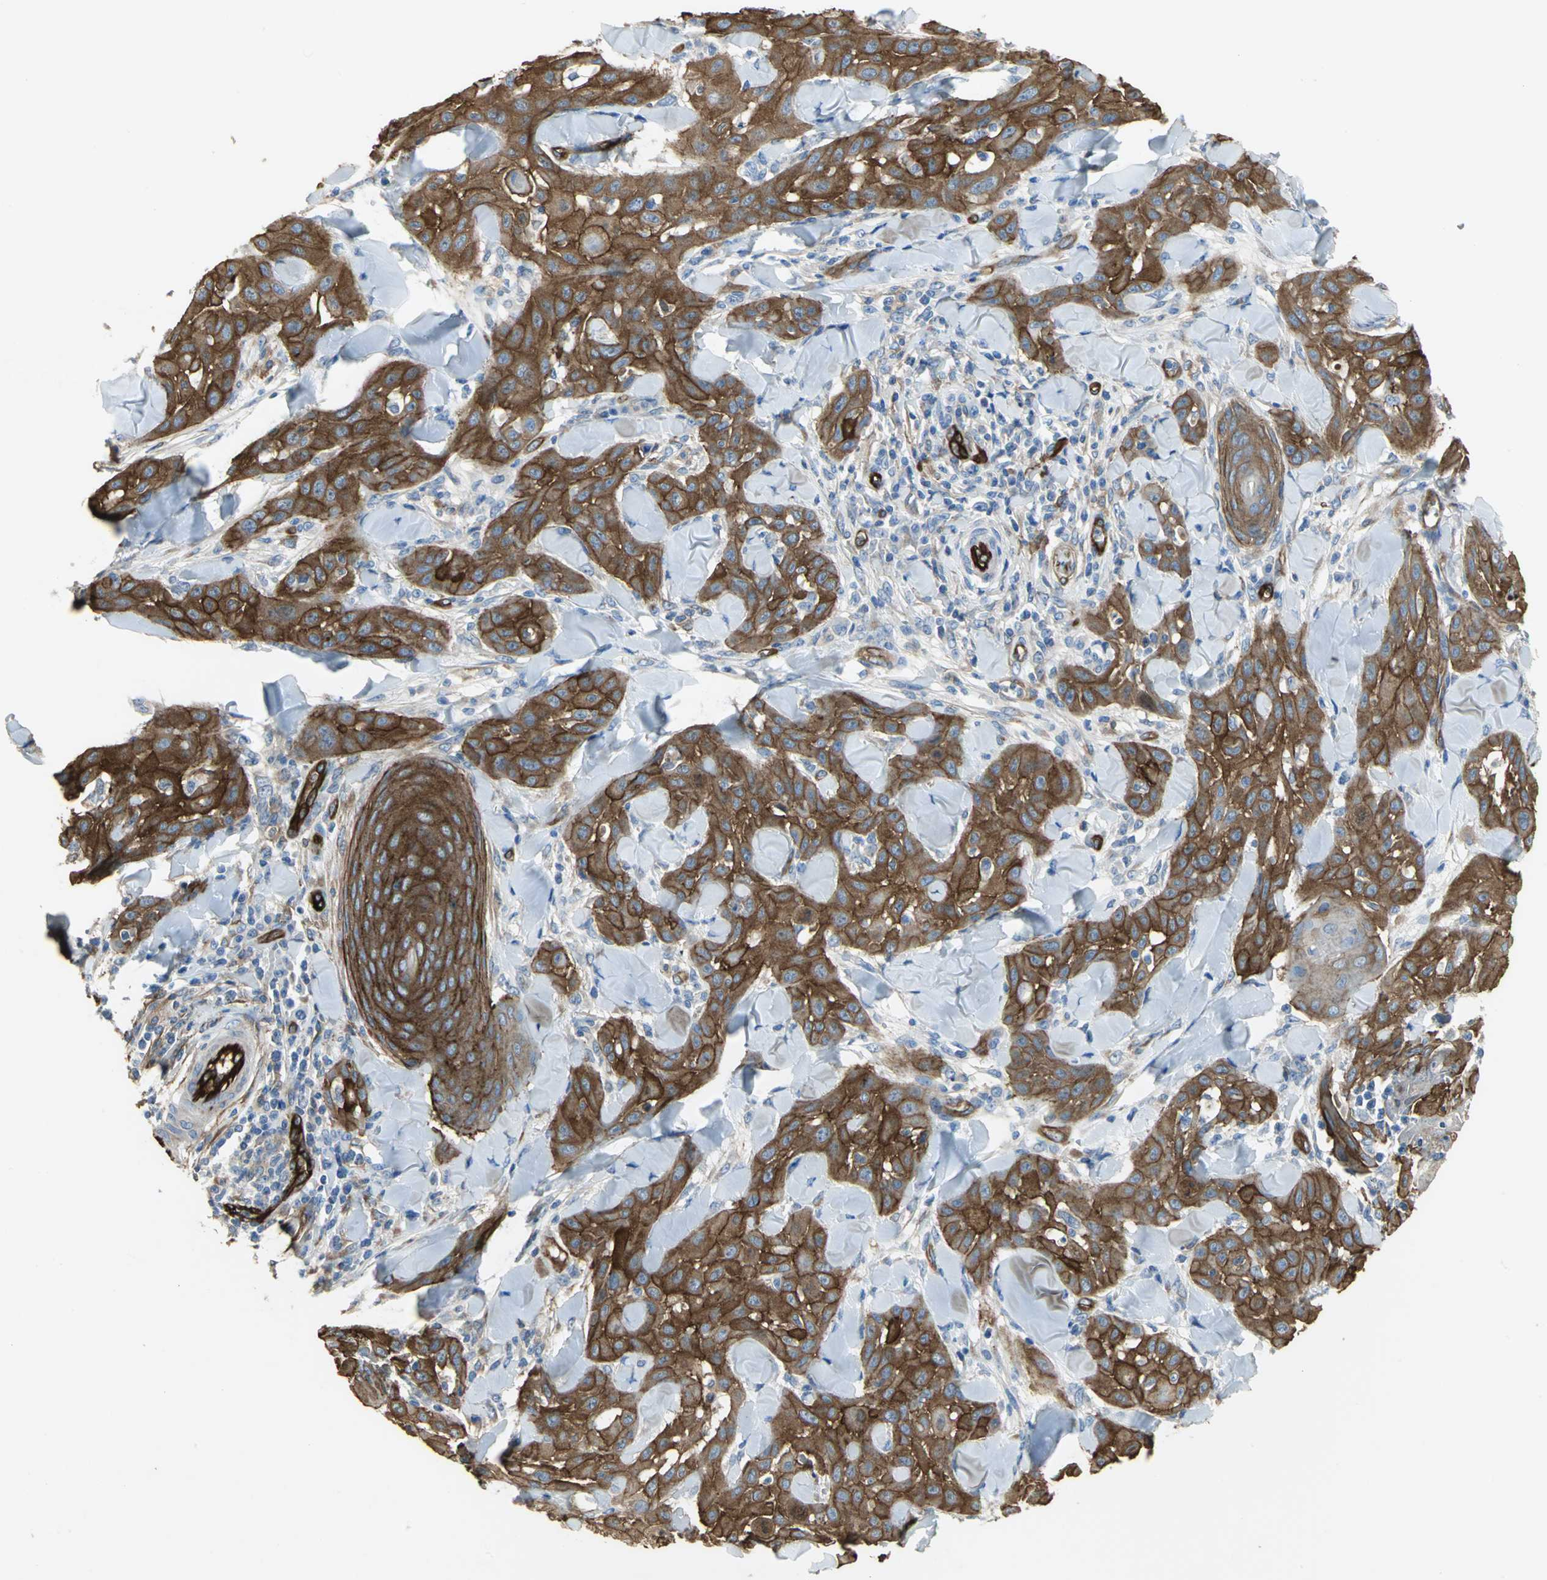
{"staining": {"intensity": "strong", "quantity": ">75%", "location": "cytoplasmic/membranous"}, "tissue": "skin cancer", "cell_type": "Tumor cells", "image_type": "cancer", "snomed": [{"axis": "morphology", "description": "Squamous cell carcinoma, NOS"}, {"axis": "topography", "description": "Skin"}], "caption": "This is an image of IHC staining of skin squamous cell carcinoma, which shows strong staining in the cytoplasmic/membranous of tumor cells.", "gene": "FLNB", "patient": {"sex": "male", "age": 24}}